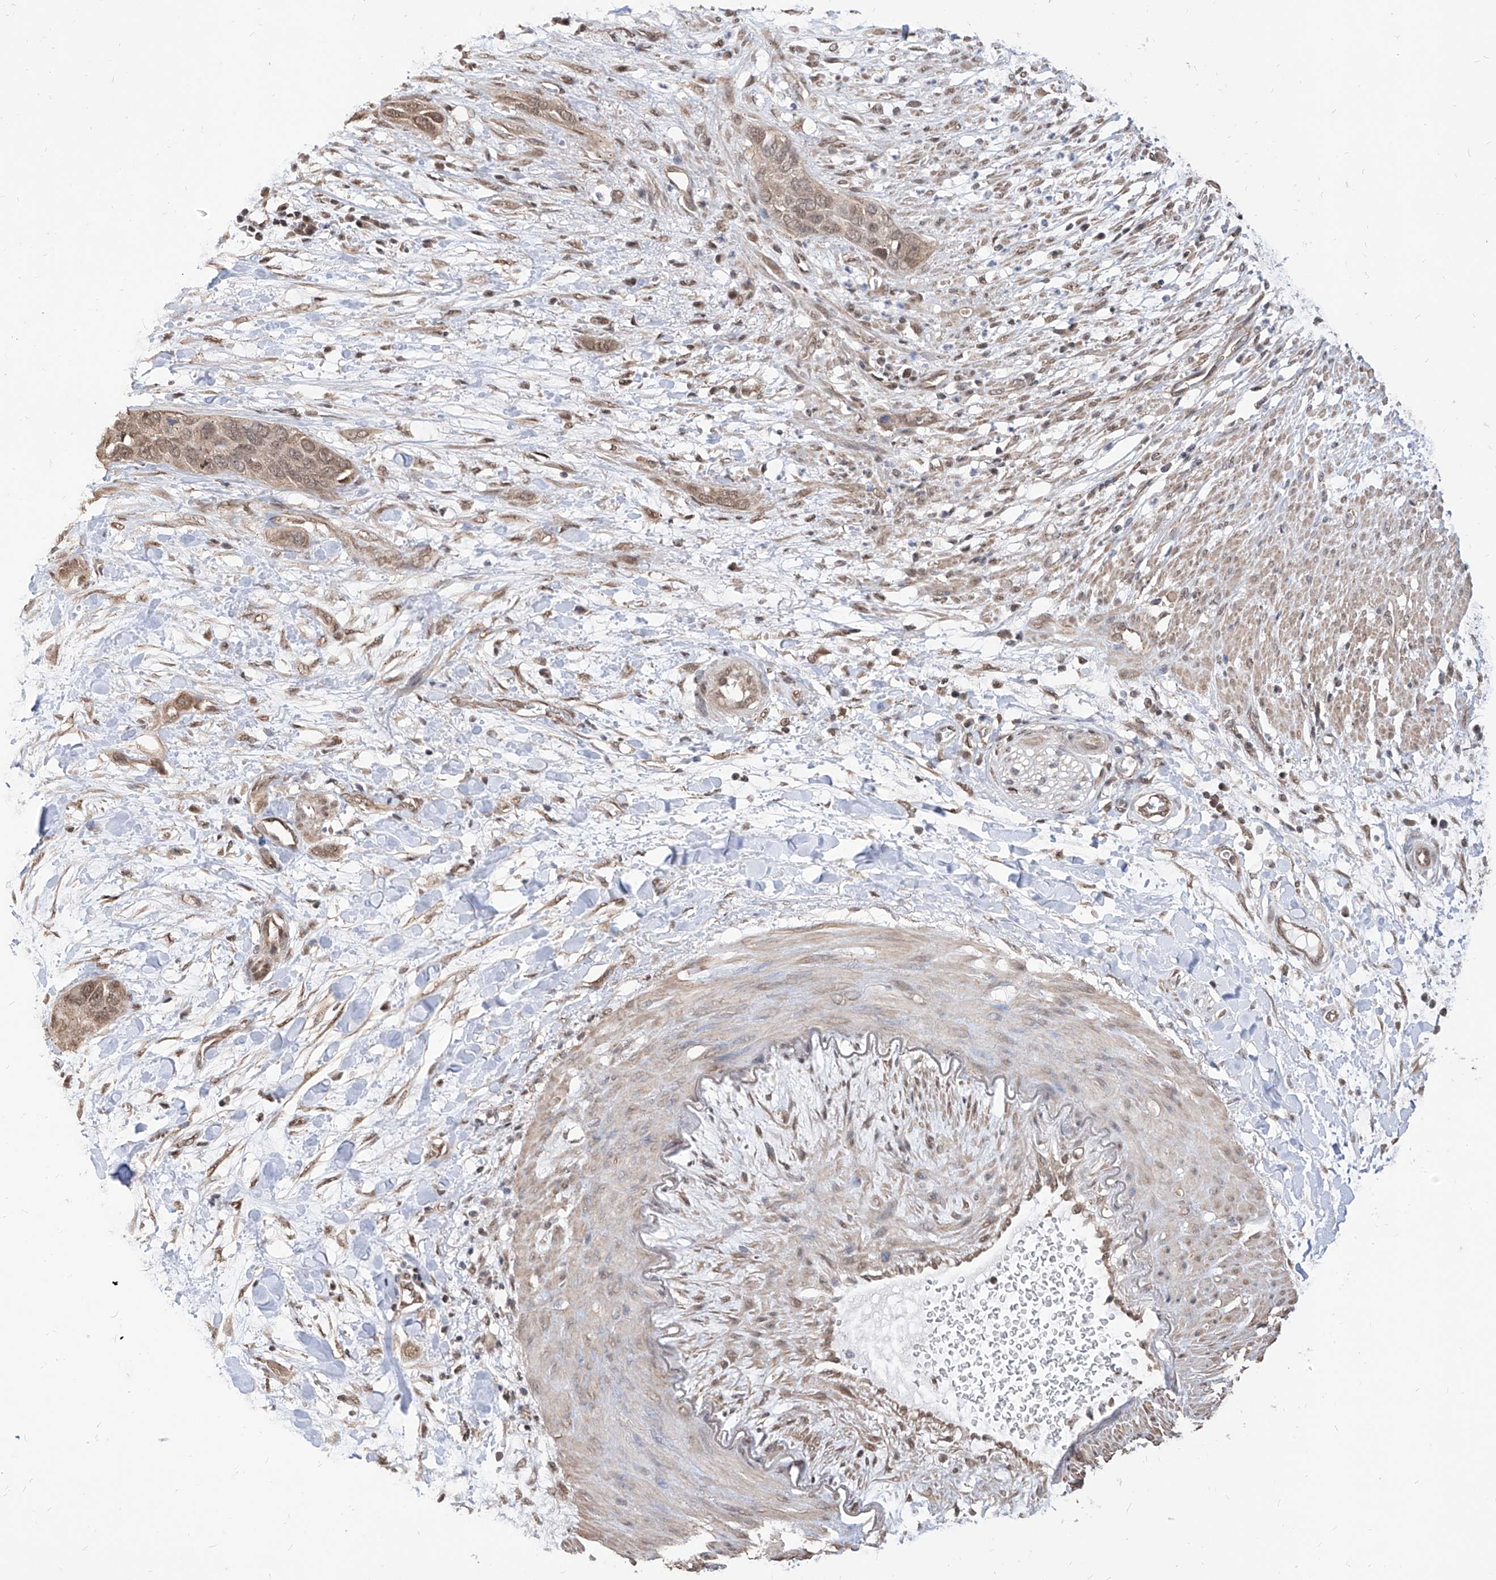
{"staining": {"intensity": "moderate", "quantity": ">75%", "location": "cytoplasmic/membranous,nuclear"}, "tissue": "pancreatic cancer", "cell_type": "Tumor cells", "image_type": "cancer", "snomed": [{"axis": "morphology", "description": "Adenocarcinoma, NOS"}, {"axis": "topography", "description": "Pancreas"}], "caption": "Immunohistochemistry (IHC) histopathology image of neoplastic tissue: human pancreatic cancer stained using IHC shows medium levels of moderate protein expression localized specifically in the cytoplasmic/membranous and nuclear of tumor cells, appearing as a cytoplasmic/membranous and nuclear brown color.", "gene": "C8orf82", "patient": {"sex": "female", "age": 60}}